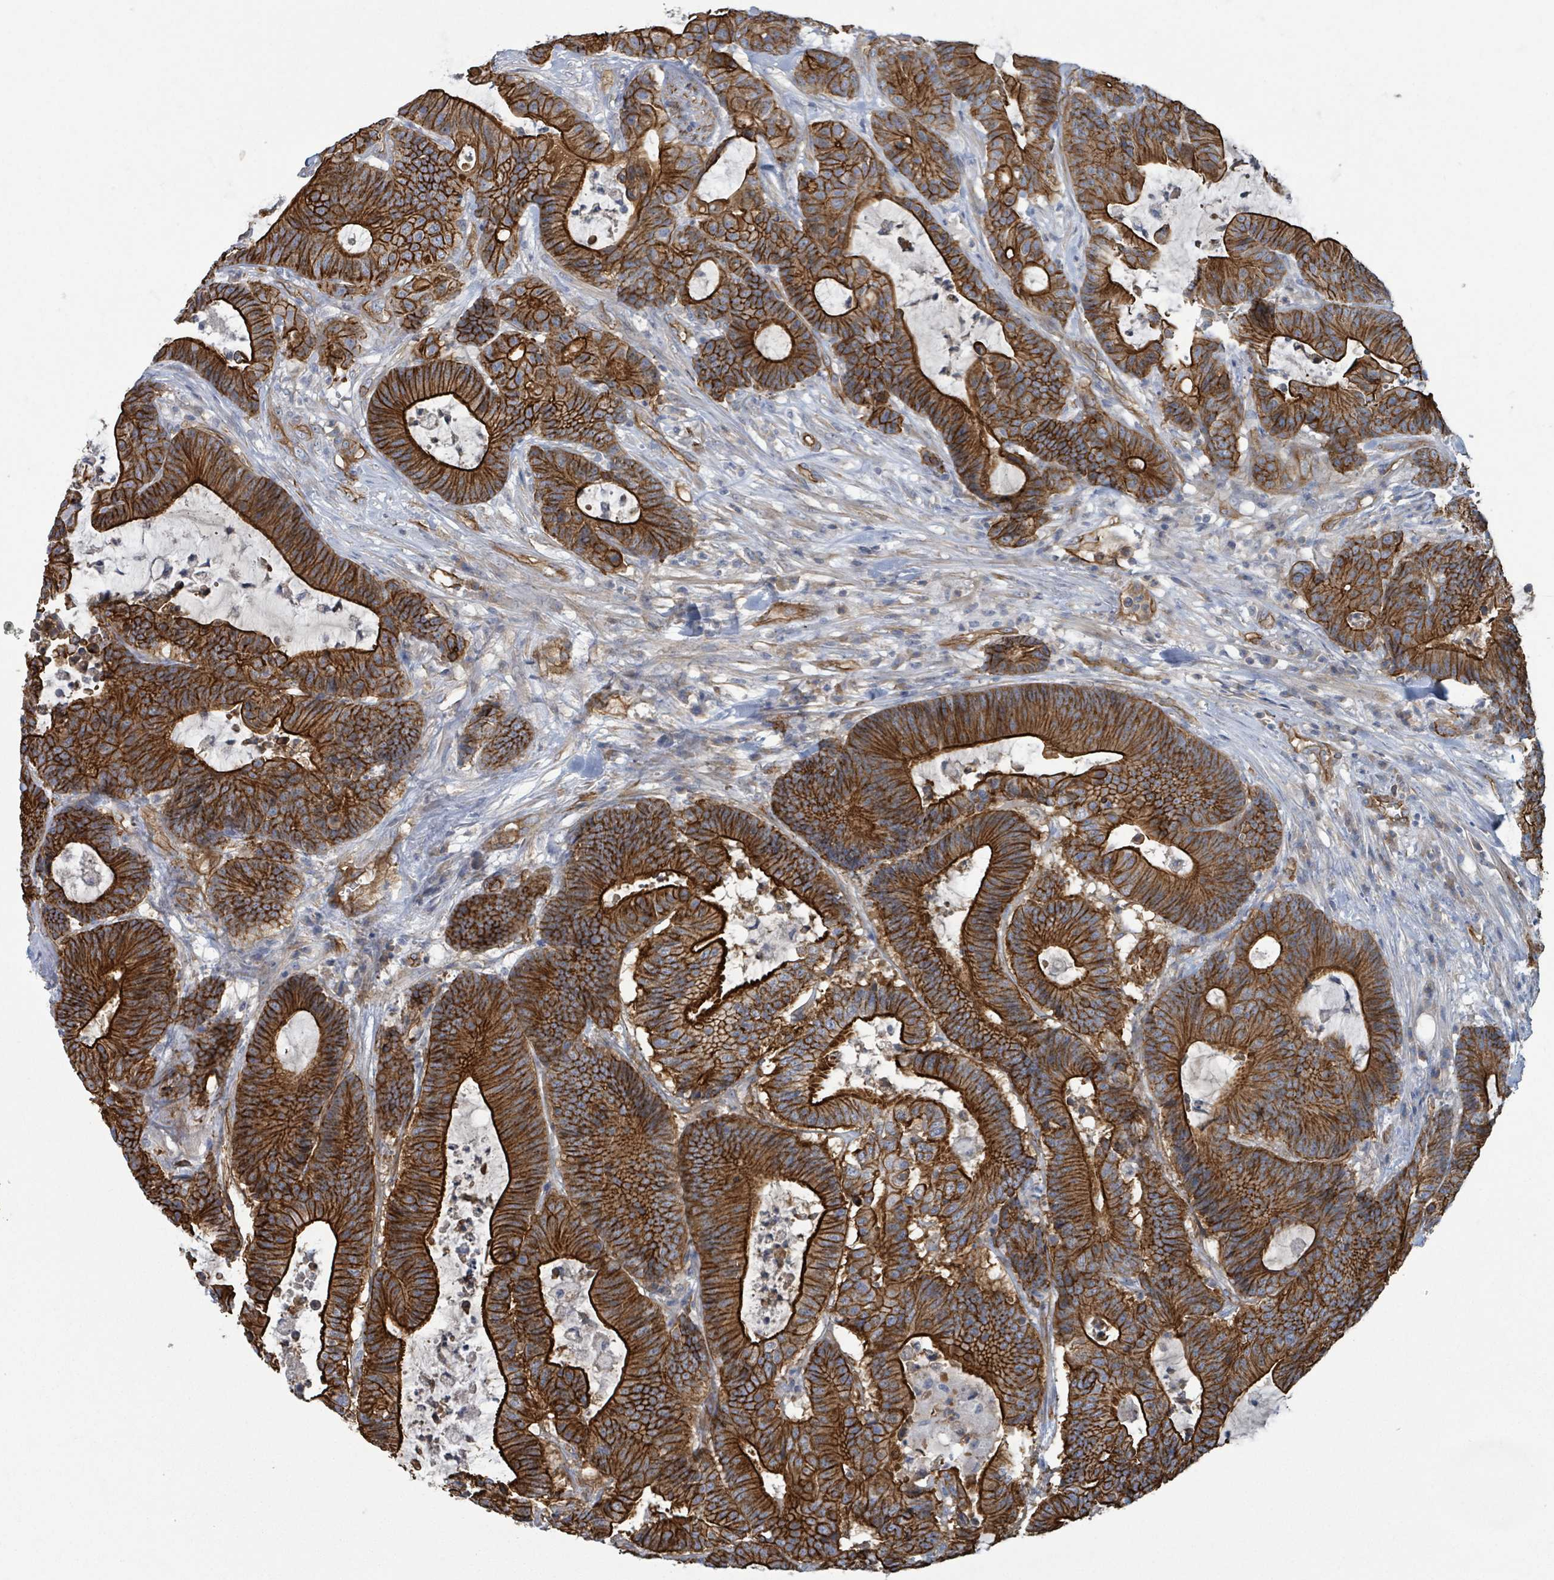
{"staining": {"intensity": "strong", "quantity": ">75%", "location": "cytoplasmic/membranous"}, "tissue": "colorectal cancer", "cell_type": "Tumor cells", "image_type": "cancer", "snomed": [{"axis": "morphology", "description": "Adenocarcinoma, NOS"}, {"axis": "topography", "description": "Colon"}], "caption": "DAB (3,3'-diaminobenzidine) immunohistochemical staining of colorectal cancer (adenocarcinoma) exhibits strong cytoplasmic/membranous protein positivity in approximately >75% of tumor cells.", "gene": "LDOC1", "patient": {"sex": "female", "age": 84}}